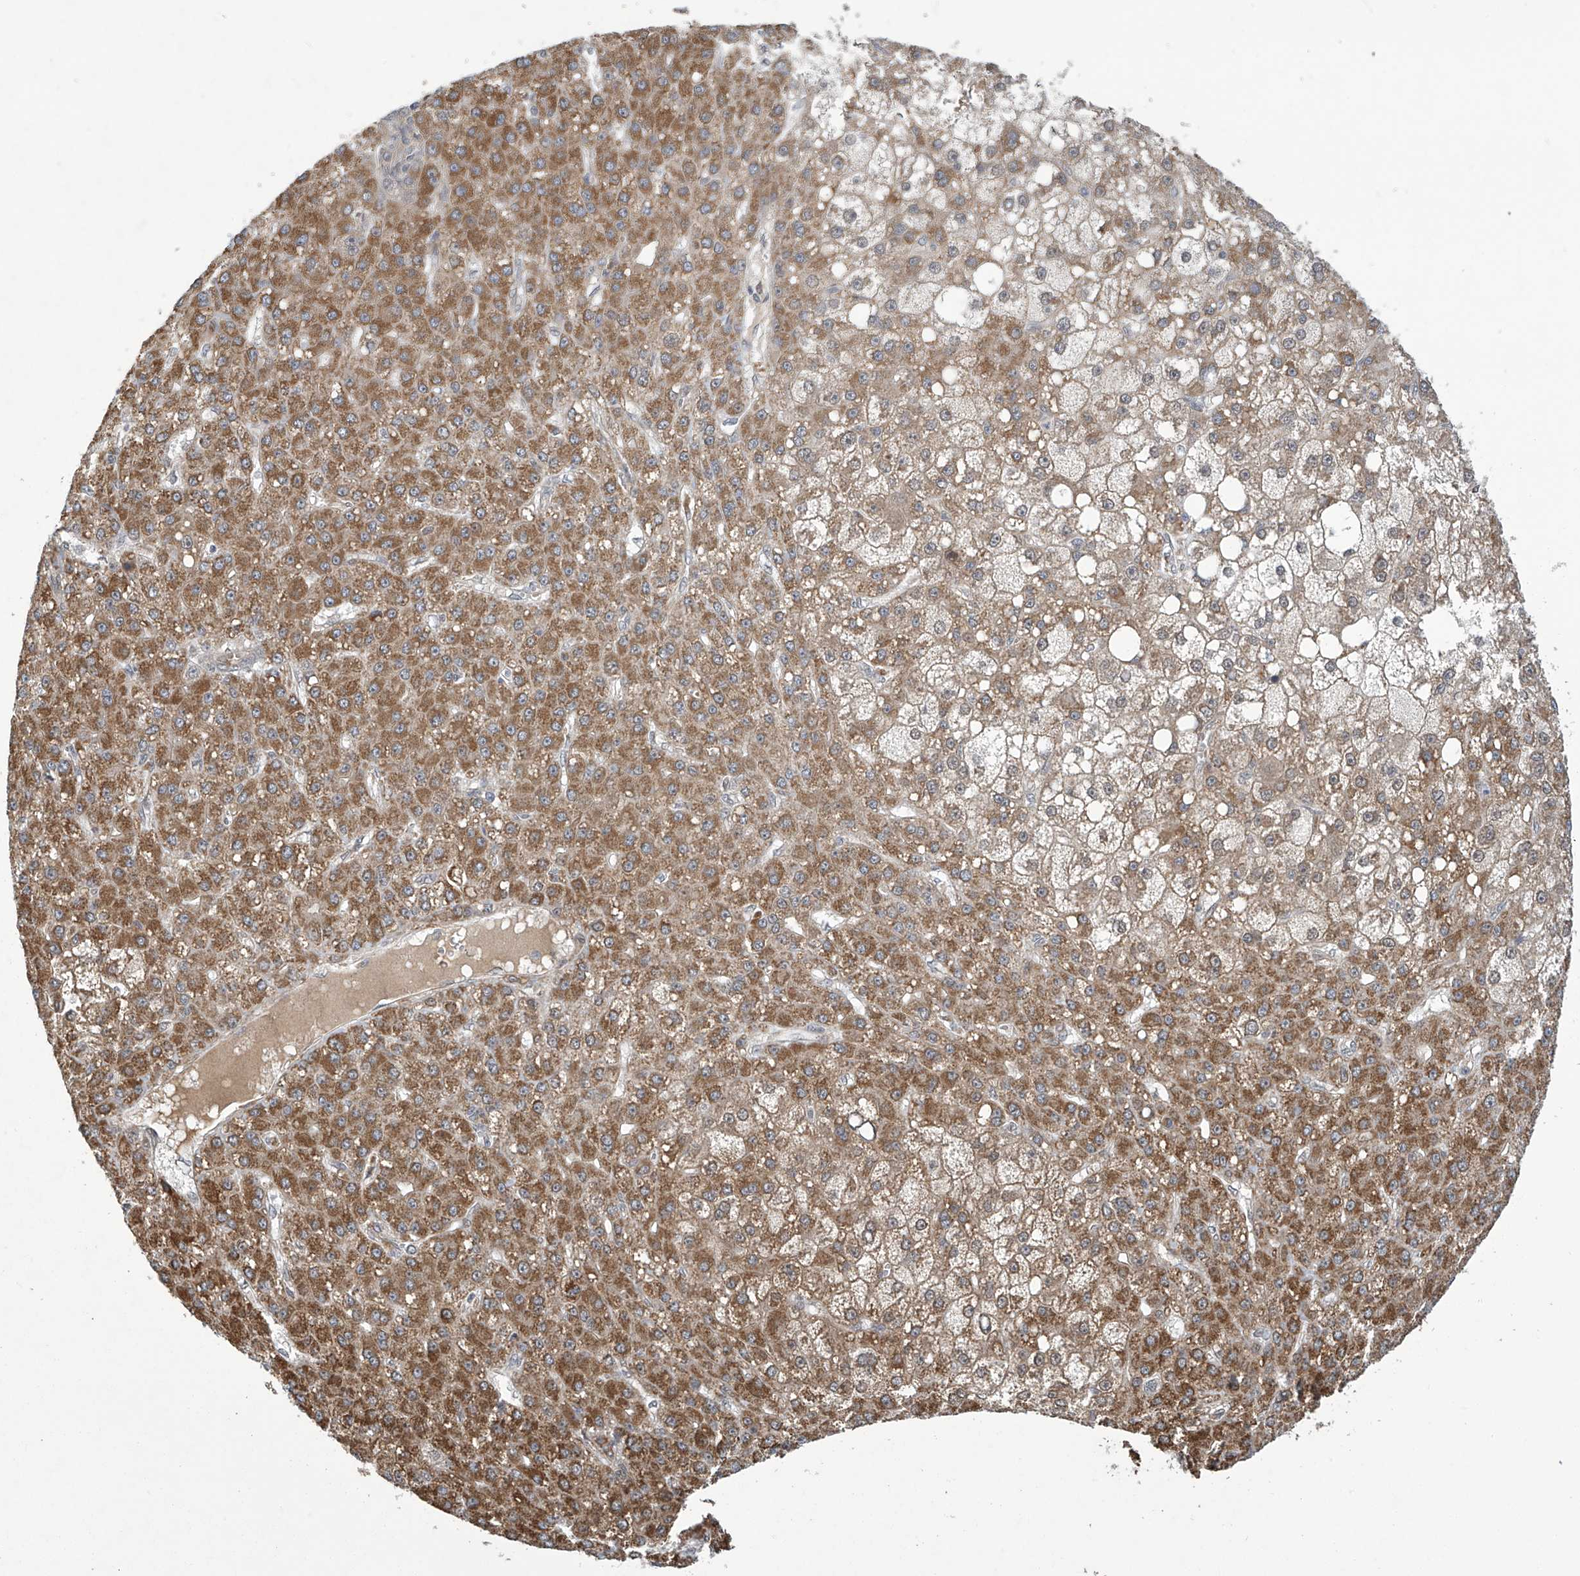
{"staining": {"intensity": "moderate", "quantity": ">75%", "location": "cytoplasmic/membranous"}, "tissue": "liver cancer", "cell_type": "Tumor cells", "image_type": "cancer", "snomed": [{"axis": "morphology", "description": "Carcinoma, Hepatocellular, NOS"}, {"axis": "topography", "description": "Liver"}], "caption": "Human liver cancer (hepatocellular carcinoma) stained for a protein (brown) exhibits moderate cytoplasmic/membranous positive staining in about >75% of tumor cells.", "gene": "ABHD13", "patient": {"sex": "male", "age": 67}}